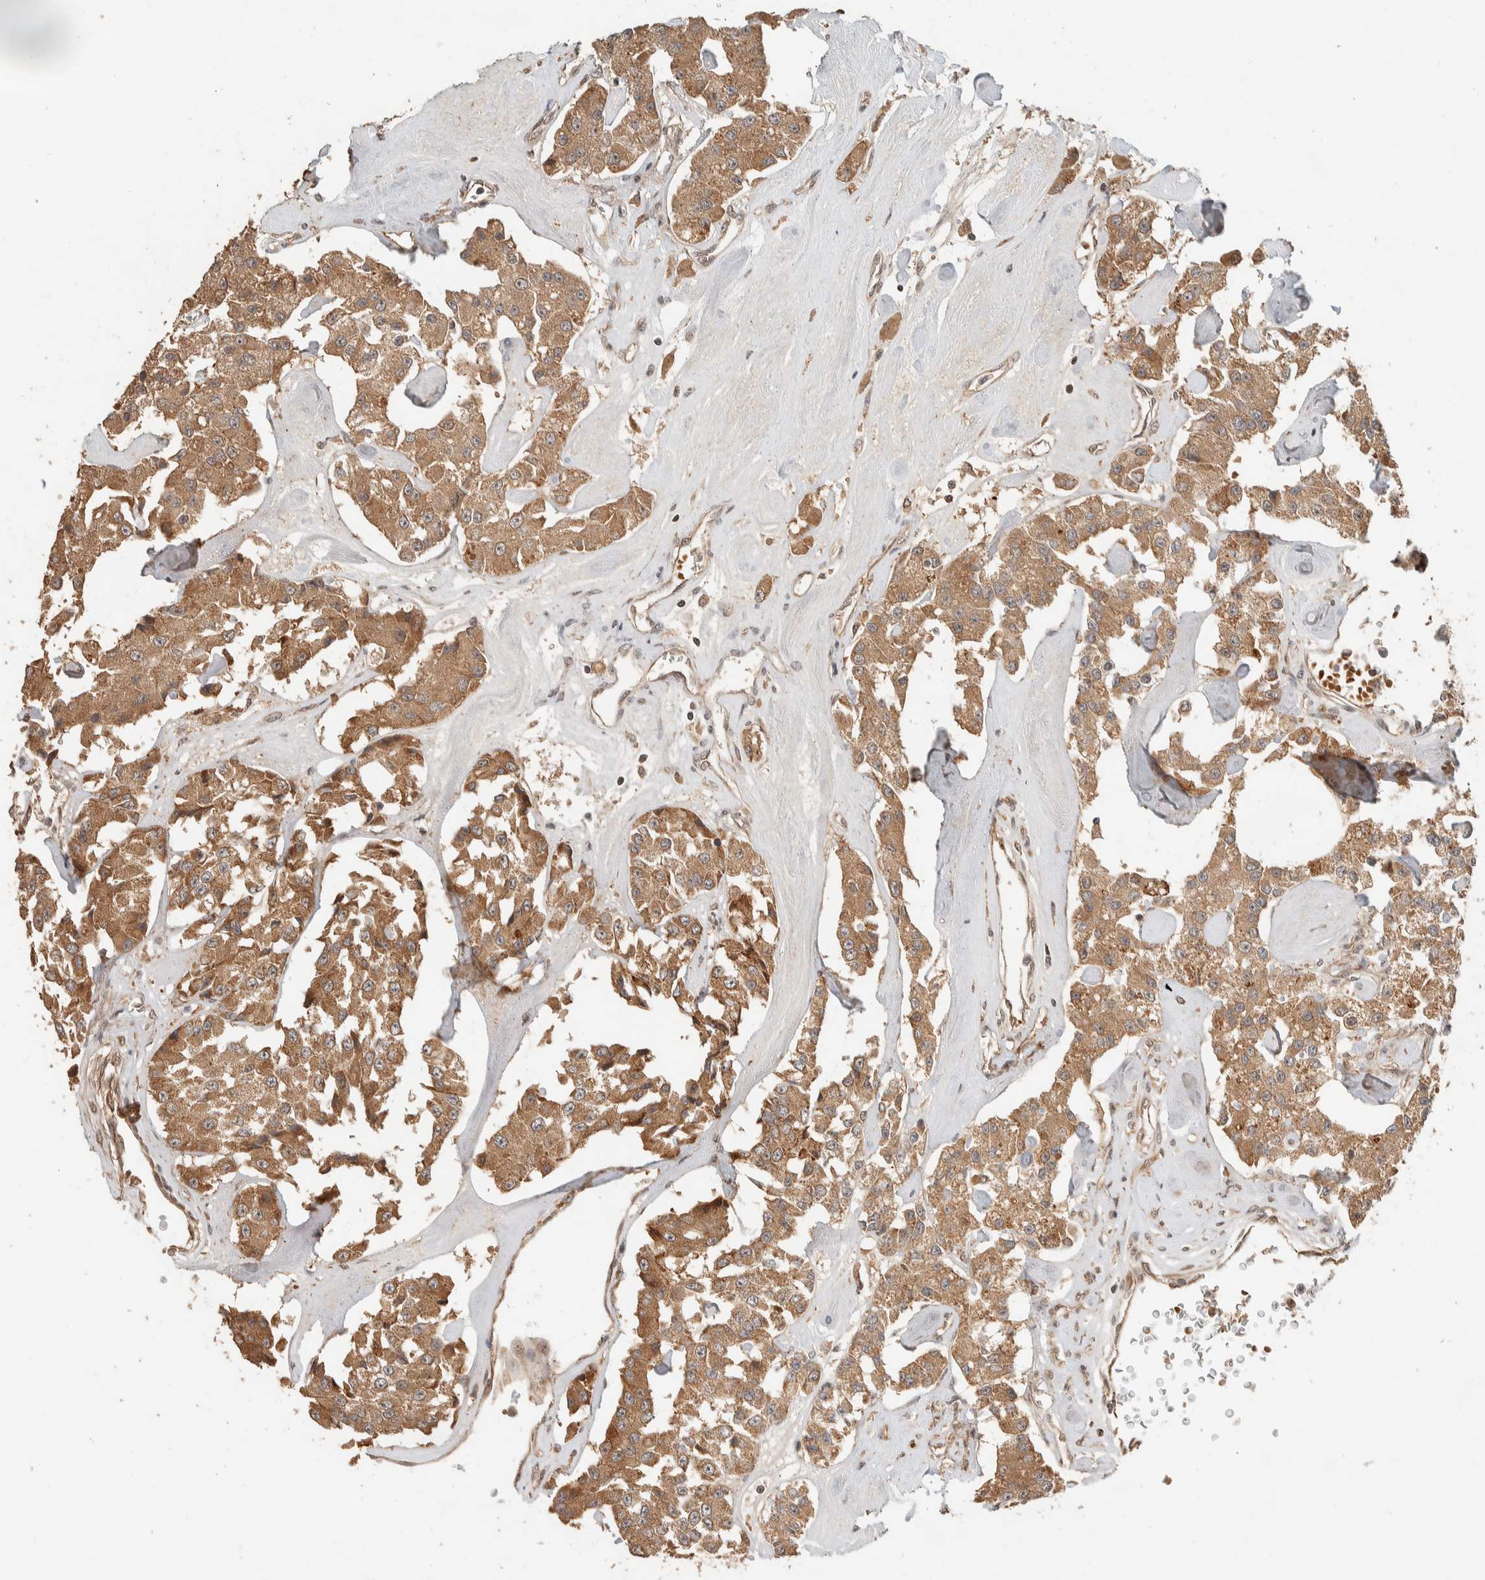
{"staining": {"intensity": "moderate", "quantity": ">75%", "location": "cytoplasmic/membranous"}, "tissue": "carcinoid", "cell_type": "Tumor cells", "image_type": "cancer", "snomed": [{"axis": "morphology", "description": "Carcinoid, malignant, NOS"}, {"axis": "topography", "description": "Pancreas"}], "caption": "A photomicrograph showing moderate cytoplasmic/membranous positivity in about >75% of tumor cells in carcinoid (malignant), as visualized by brown immunohistochemical staining.", "gene": "ZBTB2", "patient": {"sex": "male", "age": 41}}